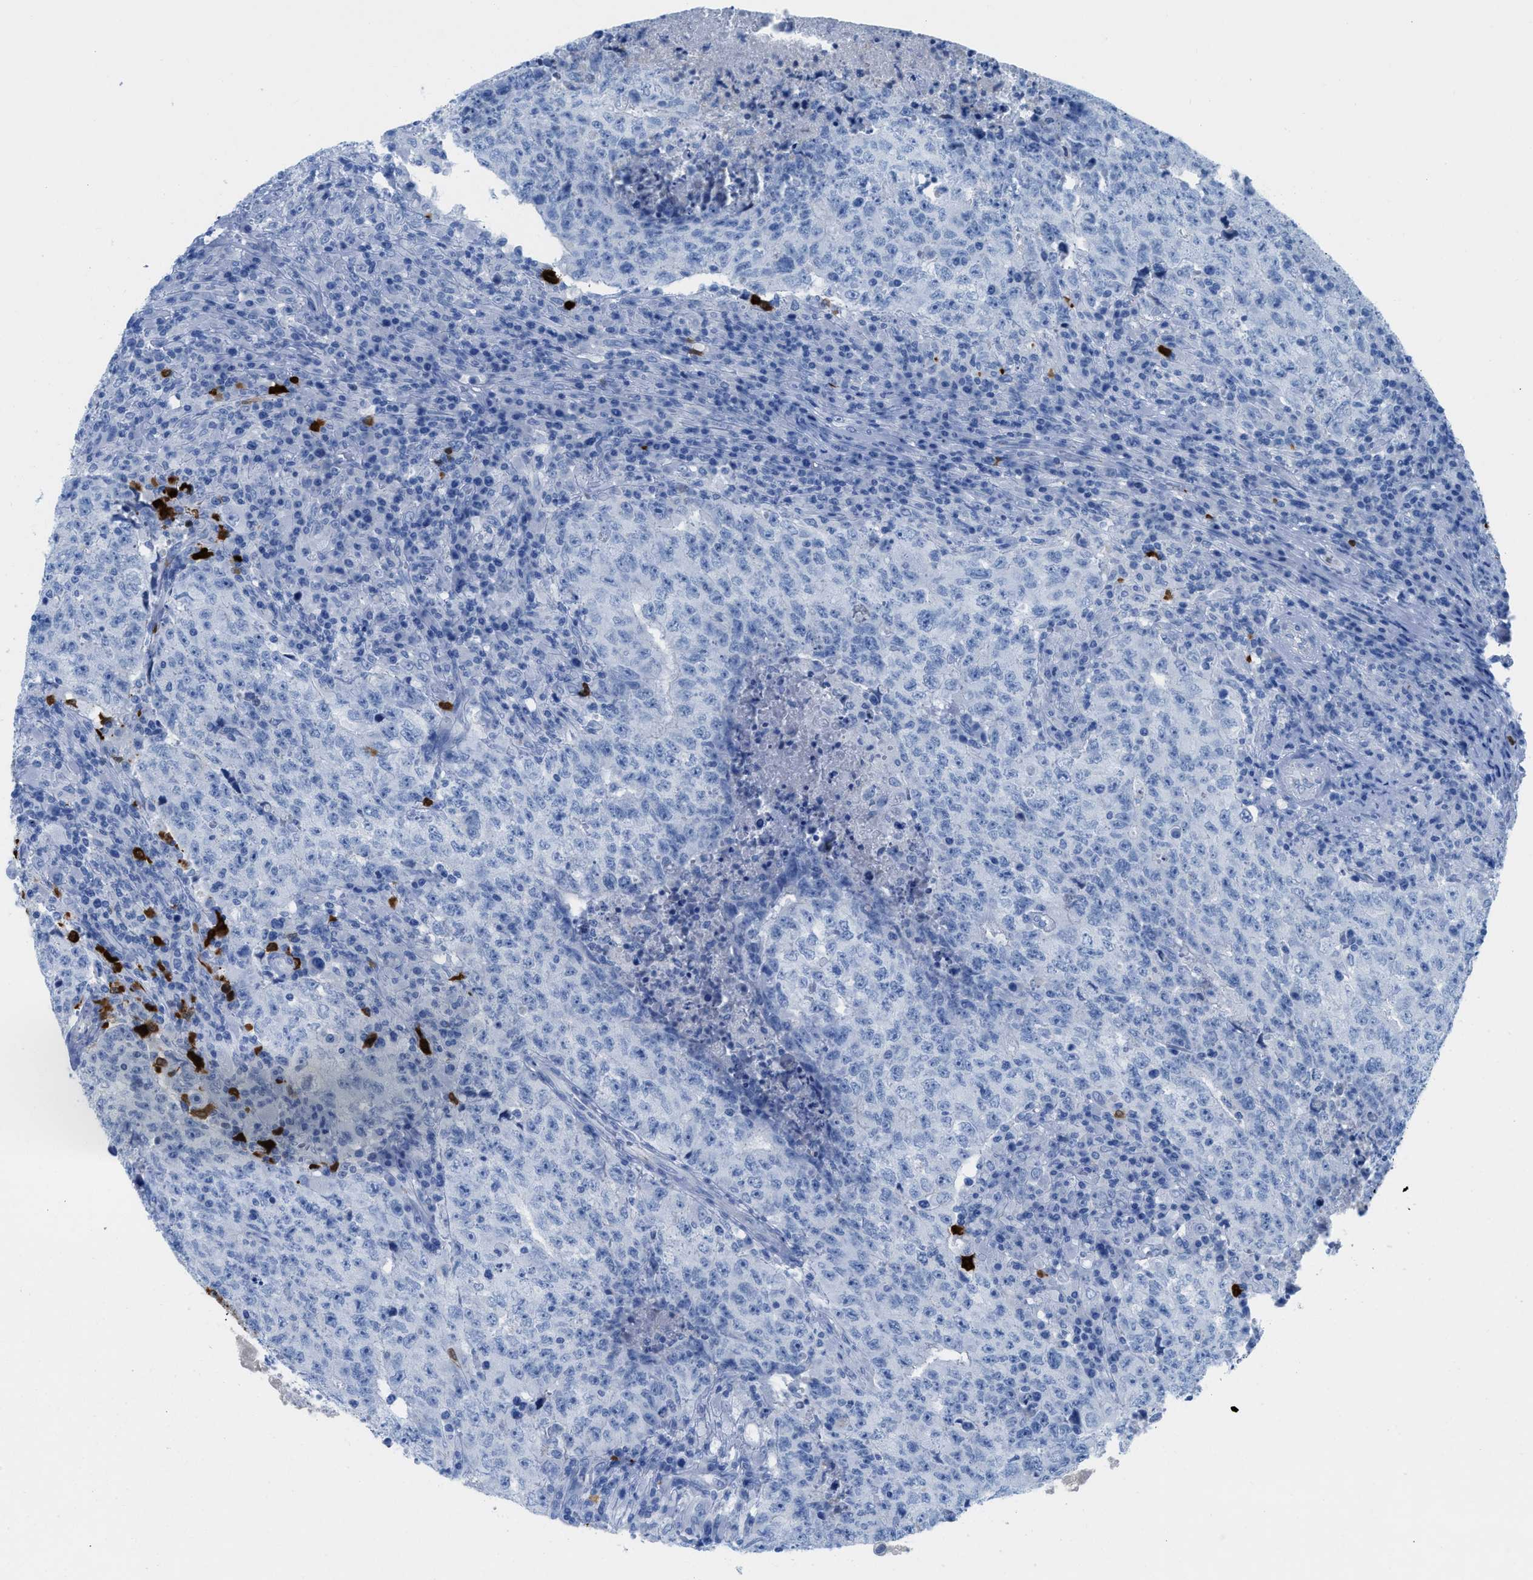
{"staining": {"intensity": "negative", "quantity": "none", "location": "none"}, "tissue": "testis cancer", "cell_type": "Tumor cells", "image_type": "cancer", "snomed": [{"axis": "morphology", "description": "Necrosis, NOS"}, {"axis": "morphology", "description": "Carcinoma, Embryonal, NOS"}, {"axis": "topography", "description": "Testis"}], "caption": "Tumor cells show no significant positivity in testis cancer (embryonal carcinoma).", "gene": "TCL1A", "patient": {"sex": "male", "age": 19}}